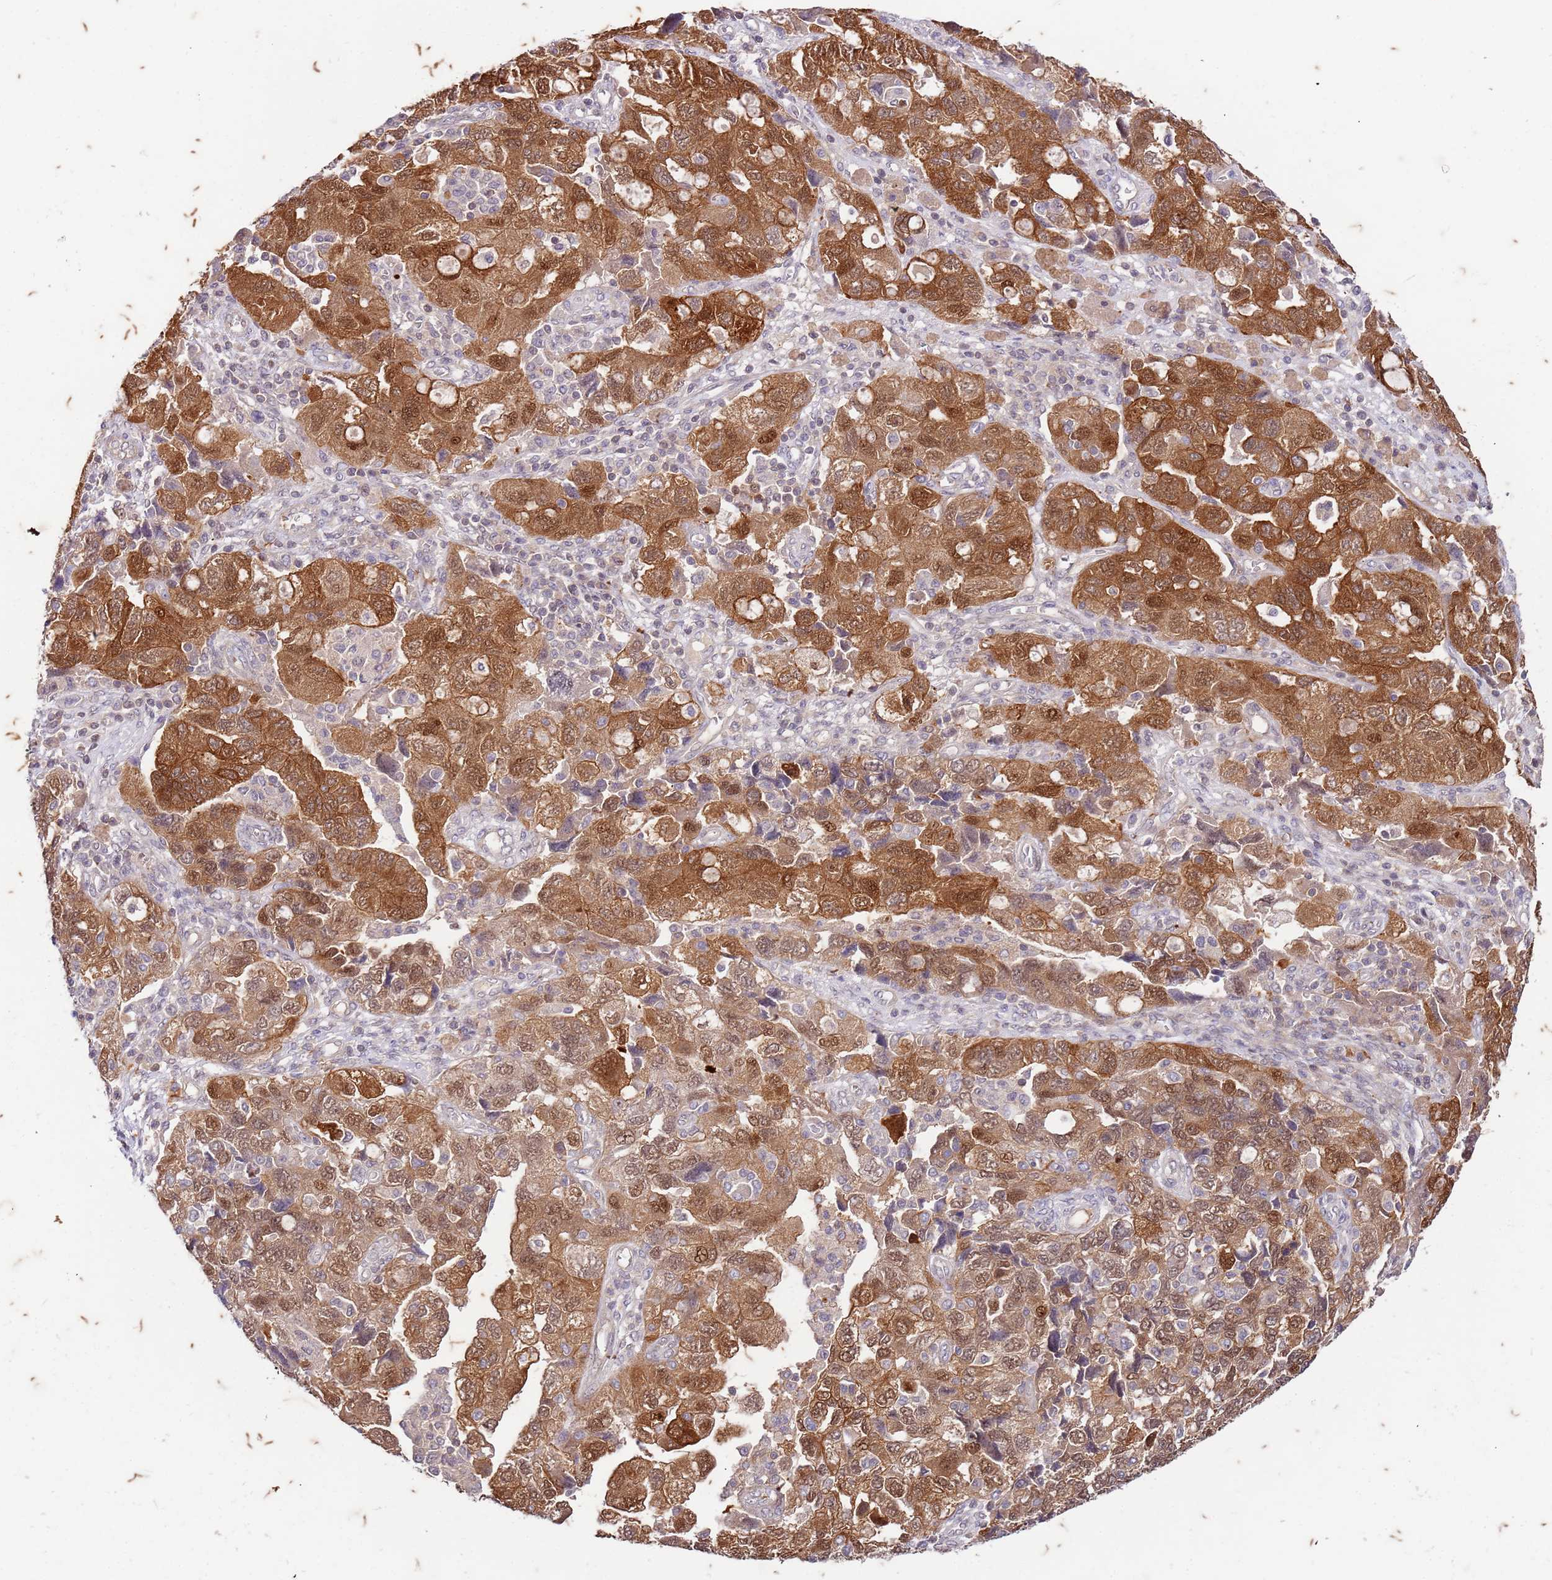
{"staining": {"intensity": "moderate", "quantity": ">75%", "location": "cytoplasmic/membranous,nuclear"}, "tissue": "ovarian cancer", "cell_type": "Tumor cells", "image_type": "cancer", "snomed": [{"axis": "morphology", "description": "Carcinoma, NOS"}, {"axis": "morphology", "description": "Cystadenocarcinoma, serous, NOS"}, {"axis": "topography", "description": "Ovary"}], "caption": "Ovarian cancer stained with a brown dye shows moderate cytoplasmic/membranous and nuclear positive positivity in about >75% of tumor cells.", "gene": "RAPGEF3", "patient": {"sex": "female", "age": 69}}